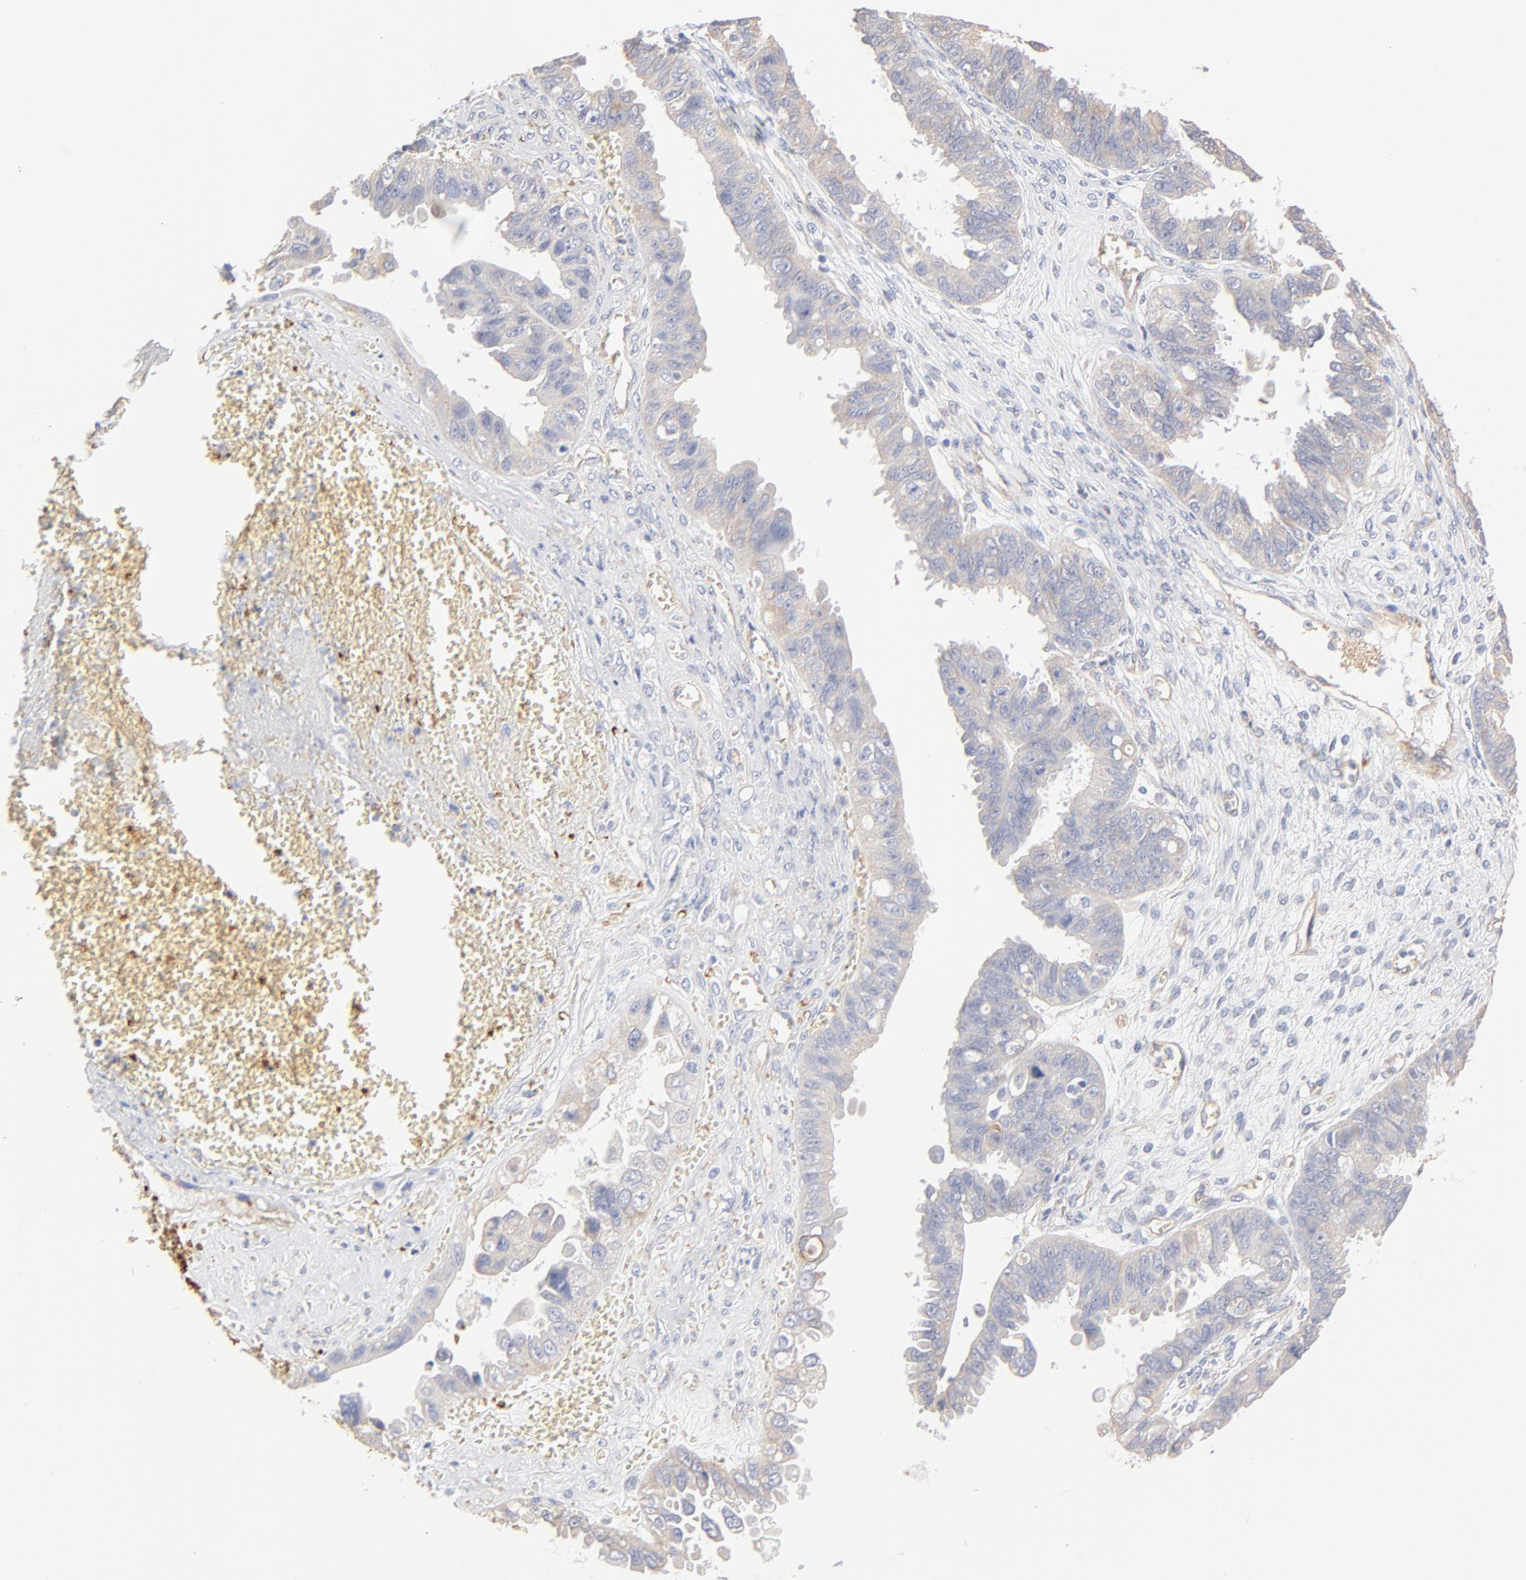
{"staining": {"intensity": "weak", "quantity": ">75%", "location": "cytoplasmic/membranous"}, "tissue": "ovarian cancer", "cell_type": "Tumor cells", "image_type": "cancer", "snomed": [{"axis": "morphology", "description": "Carcinoma, endometroid"}, {"axis": "topography", "description": "Ovary"}], "caption": "Ovarian cancer stained for a protein demonstrates weak cytoplasmic/membranous positivity in tumor cells.", "gene": "SPTB", "patient": {"sex": "female", "age": 85}}